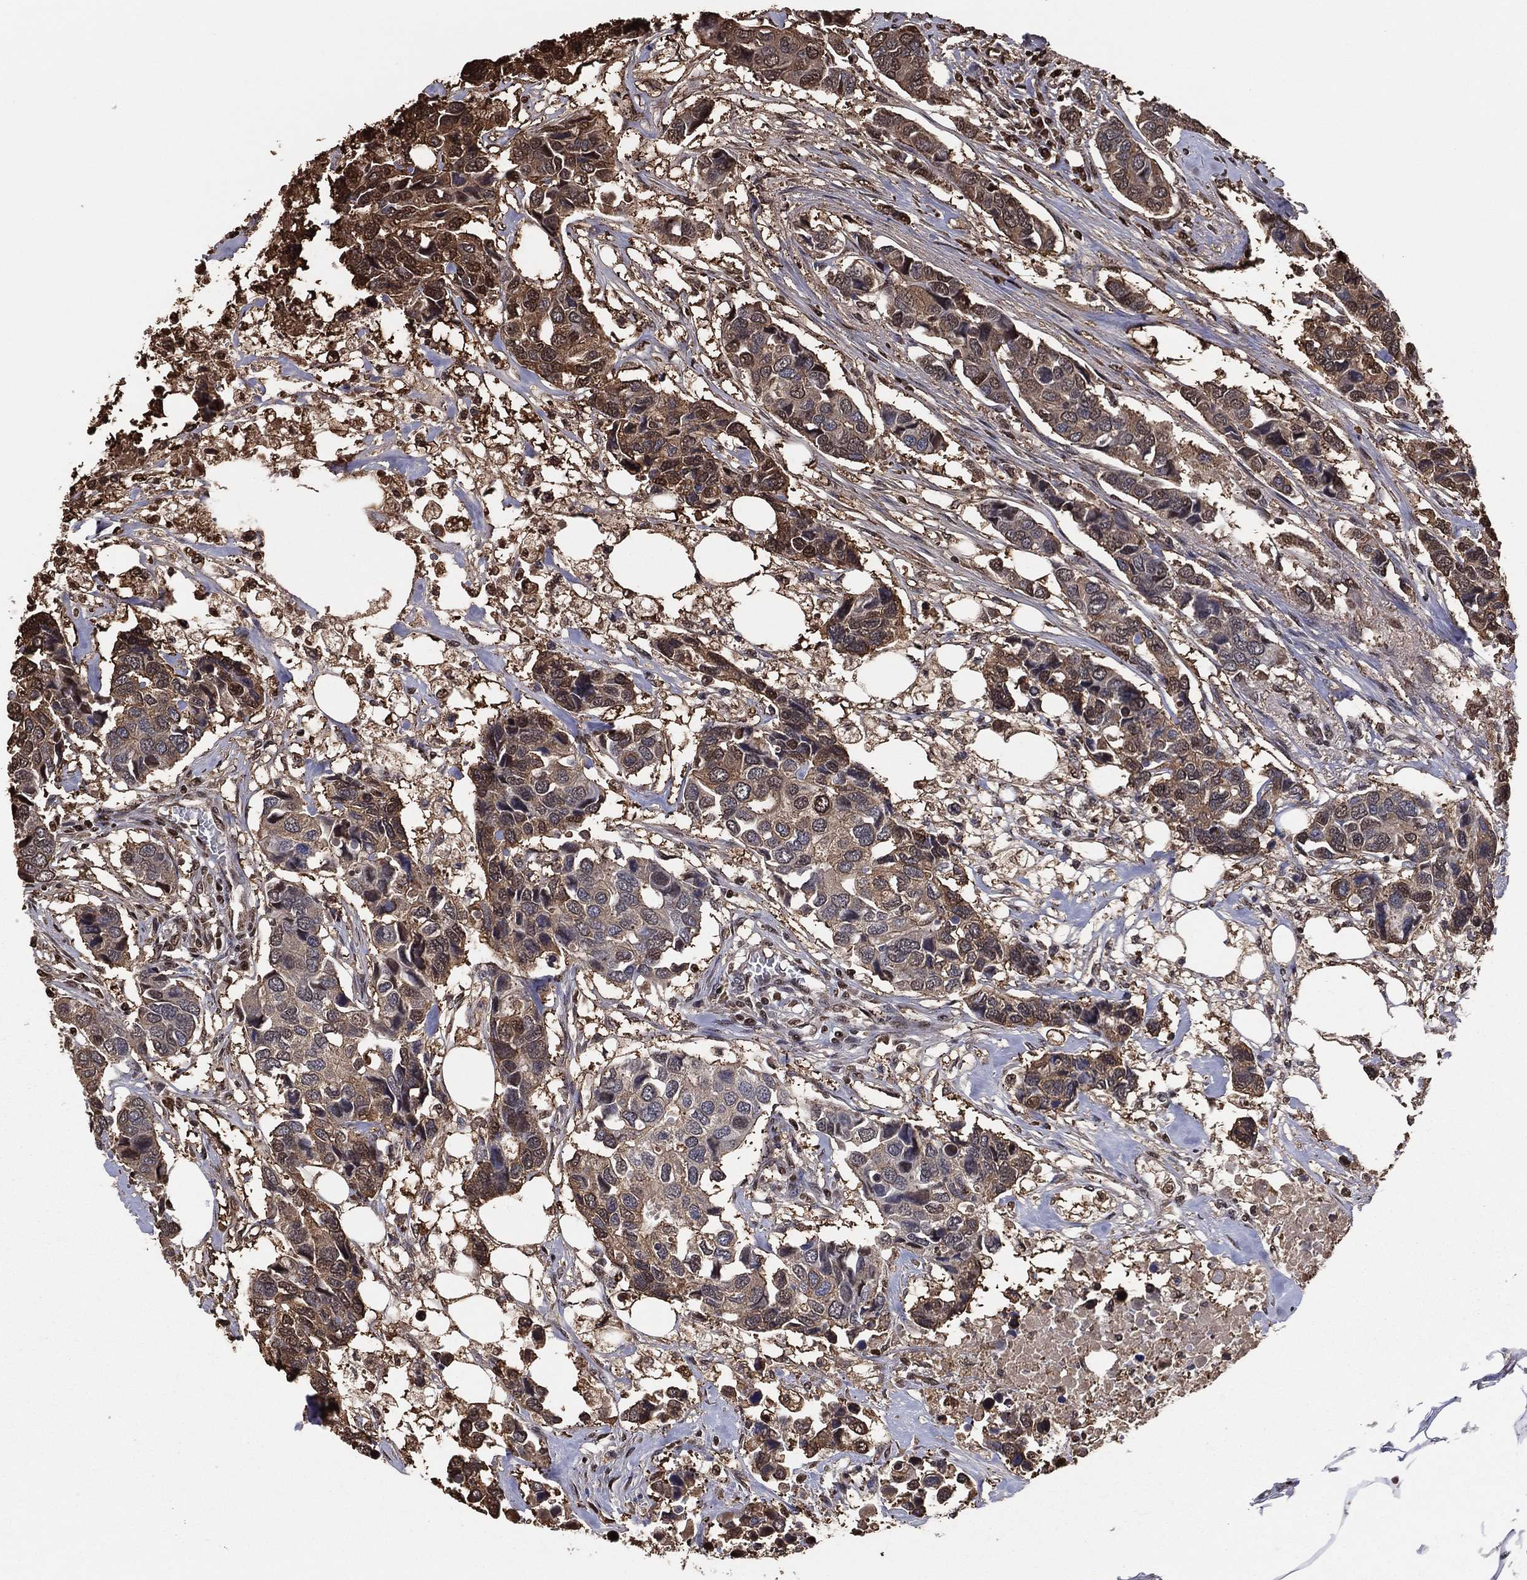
{"staining": {"intensity": "moderate", "quantity": "<25%", "location": "cytoplasmic/membranous,nuclear"}, "tissue": "breast cancer", "cell_type": "Tumor cells", "image_type": "cancer", "snomed": [{"axis": "morphology", "description": "Duct carcinoma"}, {"axis": "topography", "description": "Breast"}], "caption": "A brown stain highlights moderate cytoplasmic/membranous and nuclear expression of a protein in breast cancer tumor cells.", "gene": "GAPDH", "patient": {"sex": "female", "age": 83}}